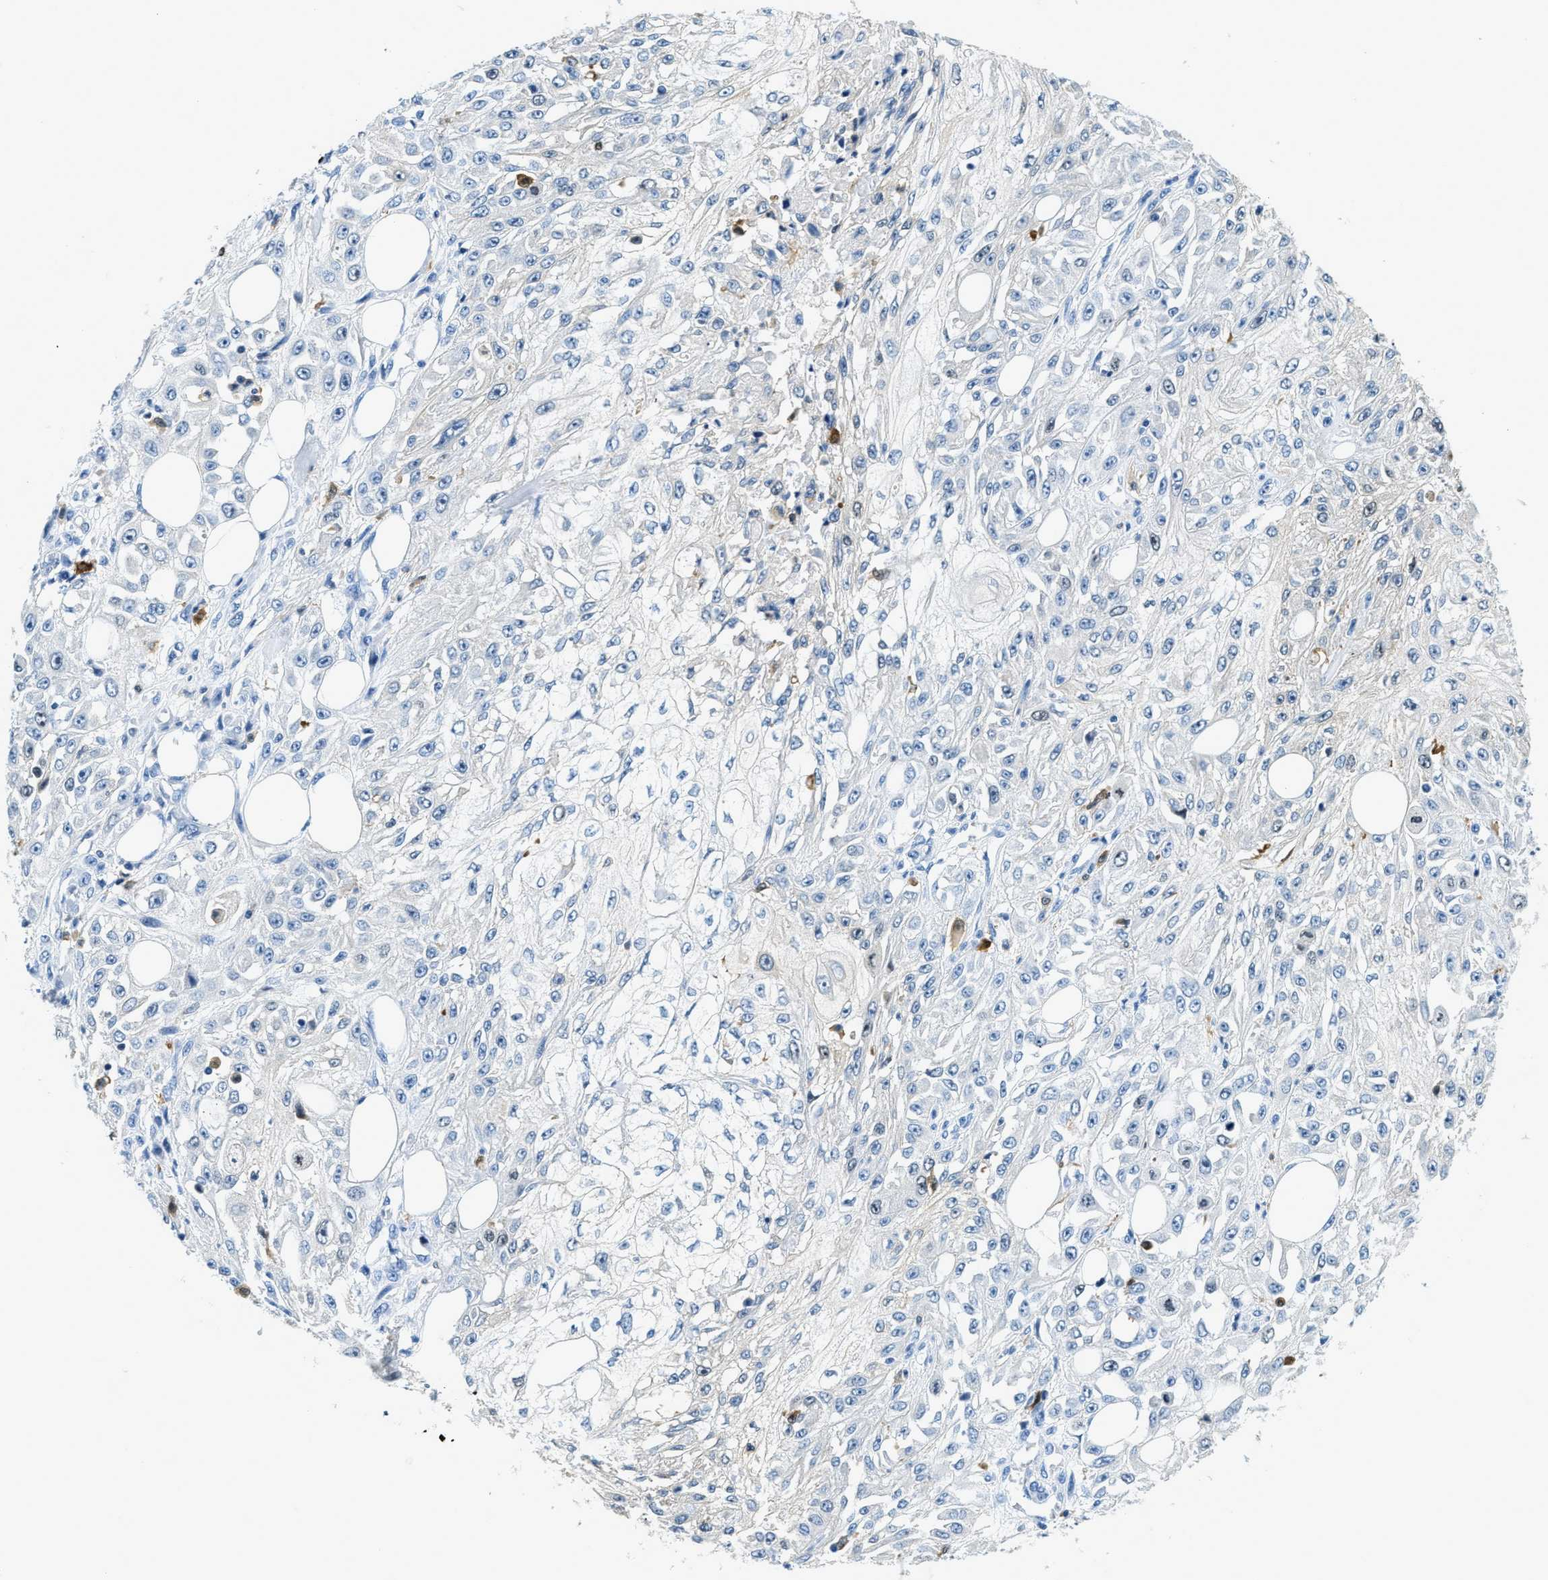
{"staining": {"intensity": "negative", "quantity": "none", "location": "none"}, "tissue": "skin cancer", "cell_type": "Tumor cells", "image_type": "cancer", "snomed": [{"axis": "morphology", "description": "Squamous cell carcinoma, NOS"}, {"axis": "morphology", "description": "Squamous cell carcinoma, metastatic, NOS"}, {"axis": "topography", "description": "Skin"}, {"axis": "topography", "description": "Lymph node"}], "caption": "Tumor cells are negative for brown protein staining in skin squamous cell carcinoma.", "gene": "CAPG", "patient": {"sex": "male", "age": 75}}